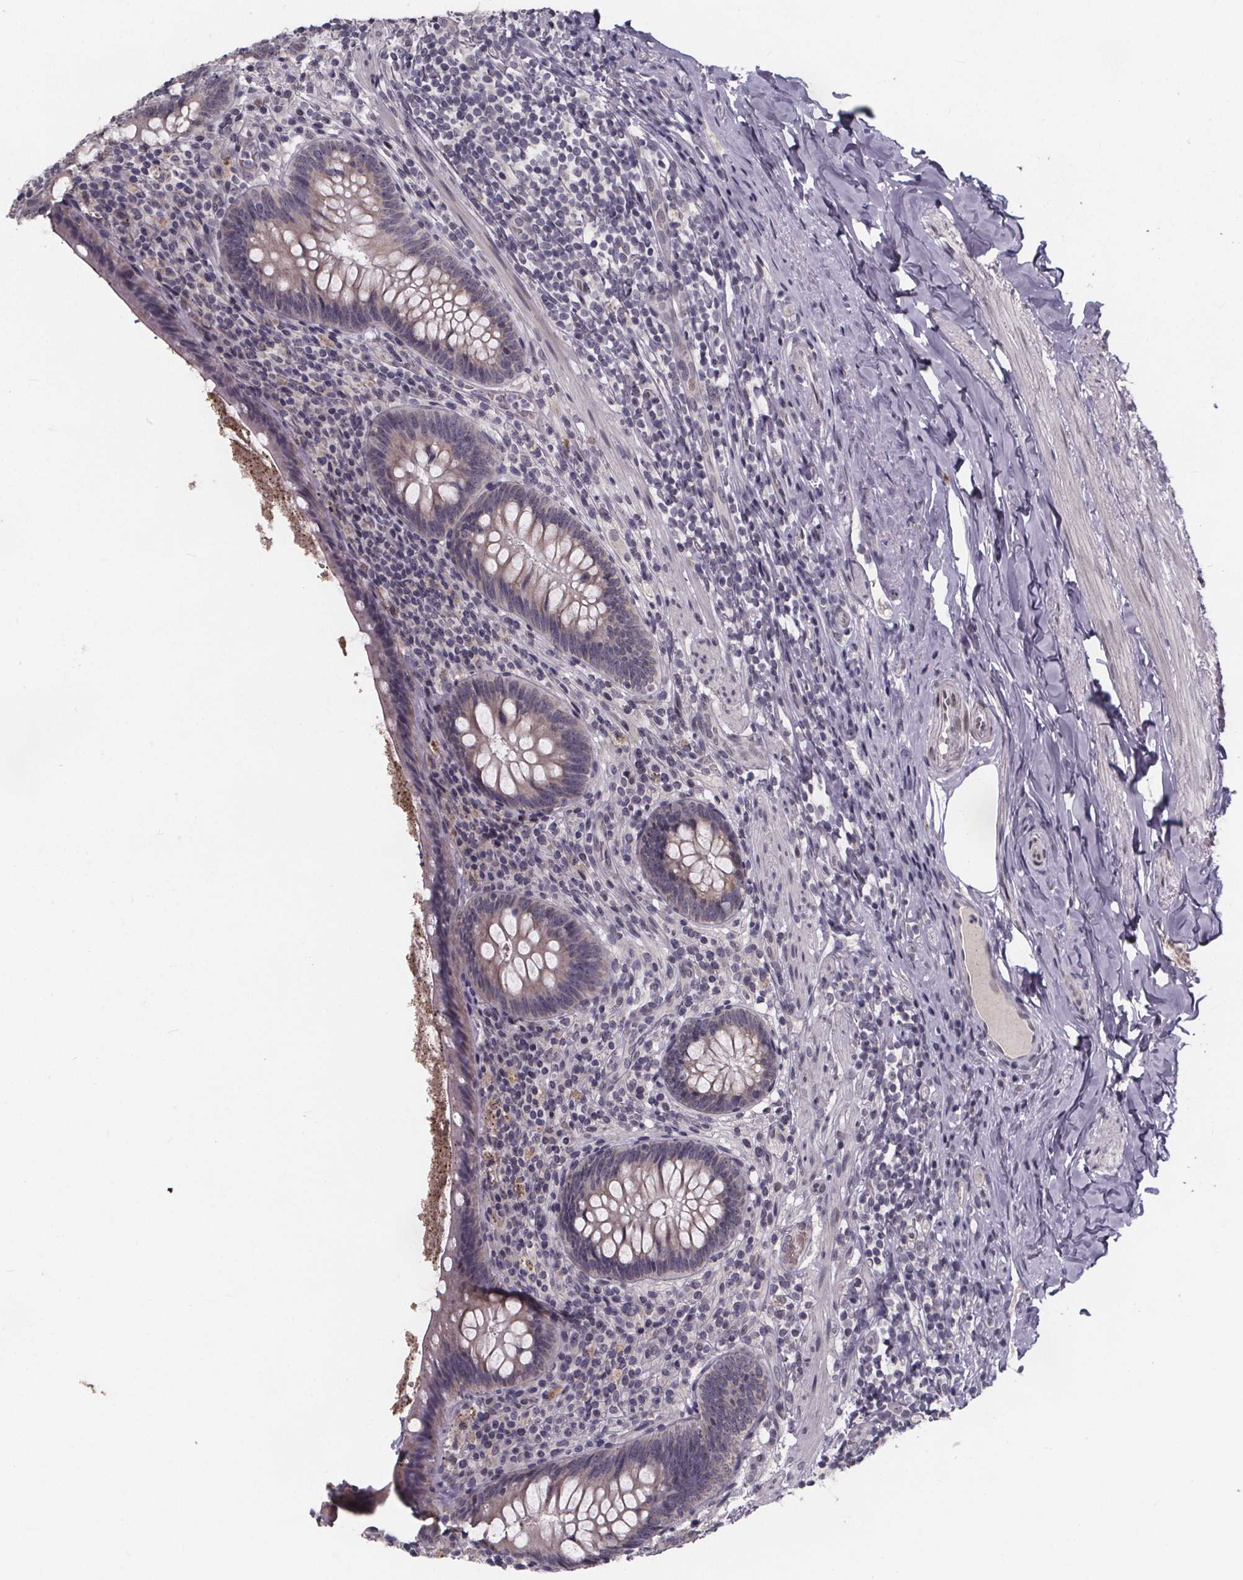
{"staining": {"intensity": "weak", "quantity": "<25%", "location": "cytoplasmic/membranous"}, "tissue": "appendix", "cell_type": "Glandular cells", "image_type": "normal", "snomed": [{"axis": "morphology", "description": "Normal tissue, NOS"}, {"axis": "topography", "description": "Appendix"}], "caption": "The micrograph exhibits no significant positivity in glandular cells of appendix.", "gene": "FAM181B", "patient": {"sex": "male", "age": 47}}